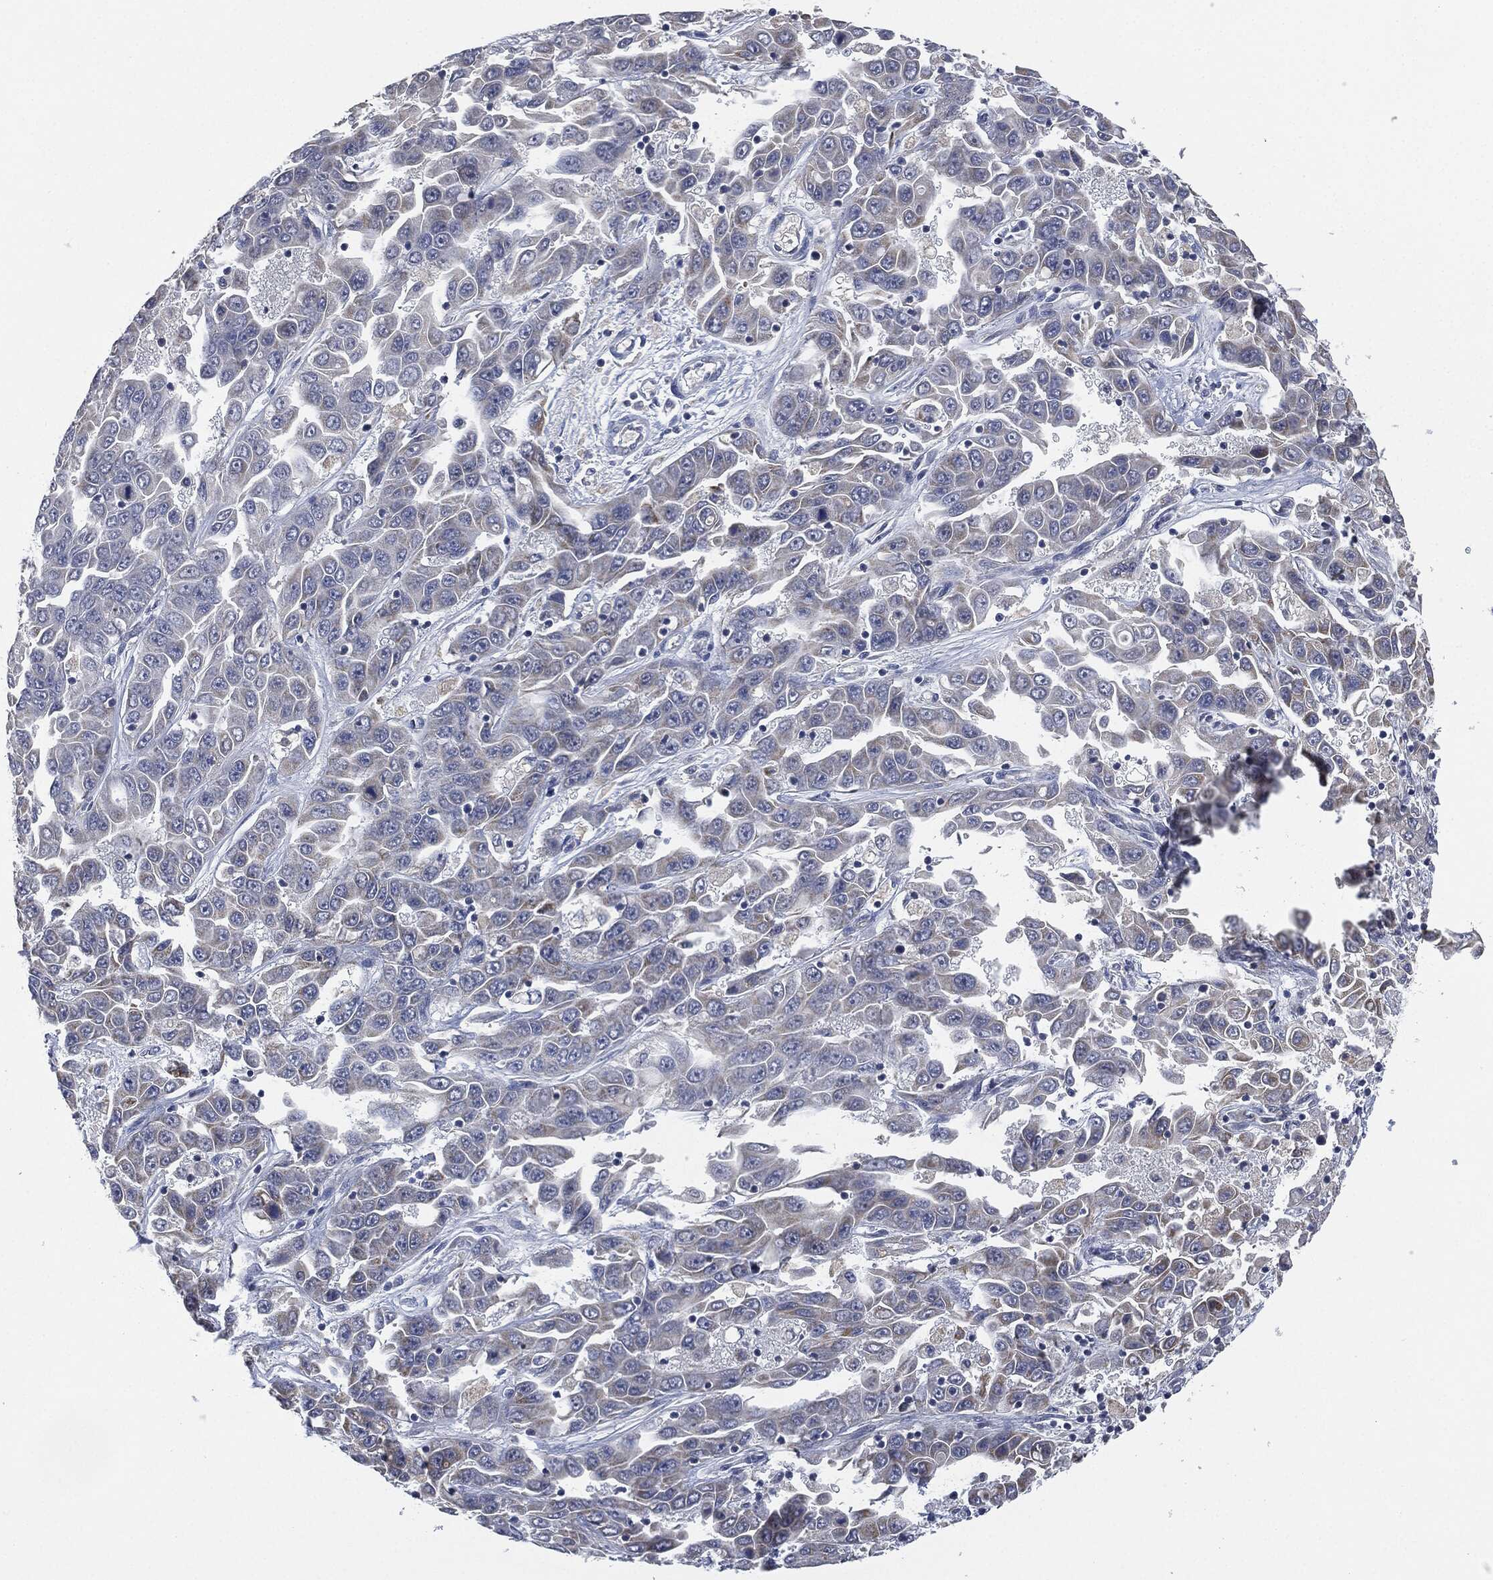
{"staining": {"intensity": "weak", "quantity": "<25%", "location": "cytoplasmic/membranous"}, "tissue": "liver cancer", "cell_type": "Tumor cells", "image_type": "cancer", "snomed": [{"axis": "morphology", "description": "Cholangiocarcinoma"}, {"axis": "topography", "description": "Liver"}], "caption": "This is an IHC photomicrograph of human liver cancer. There is no positivity in tumor cells.", "gene": "SIGLEC9", "patient": {"sex": "female", "age": 52}}